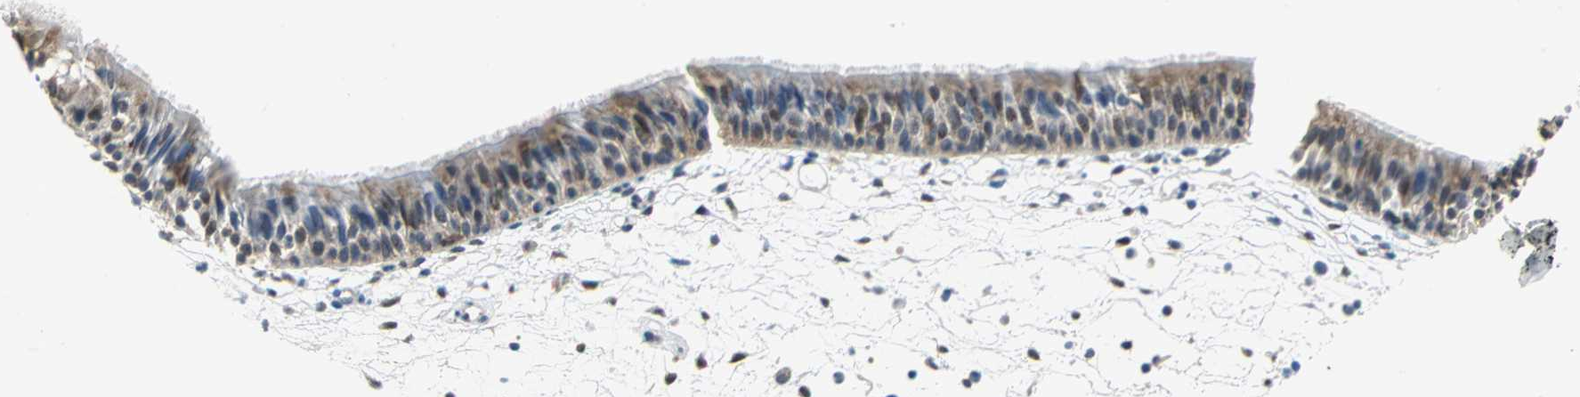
{"staining": {"intensity": "weak", "quantity": "25%-75%", "location": "cytoplasmic/membranous"}, "tissue": "nasopharynx", "cell_type": "Respiratory epithelial cells", "image_type": "normal", "snomed": [{"axis": "morphology", "description": "Normal tissue, NOS"}, {"axis": "topography", "description": "Nasopharynx"}], "caption": "A brown stain shows weak cytoplasmic/membranous staining of a protein in respiratory epithelial cells of benign nasopharynx. (DAB = brown stain, brightfield microscopy at high magnification).", "gene": "PSMA4", "patient": {"sex": "female", "age": 54}}